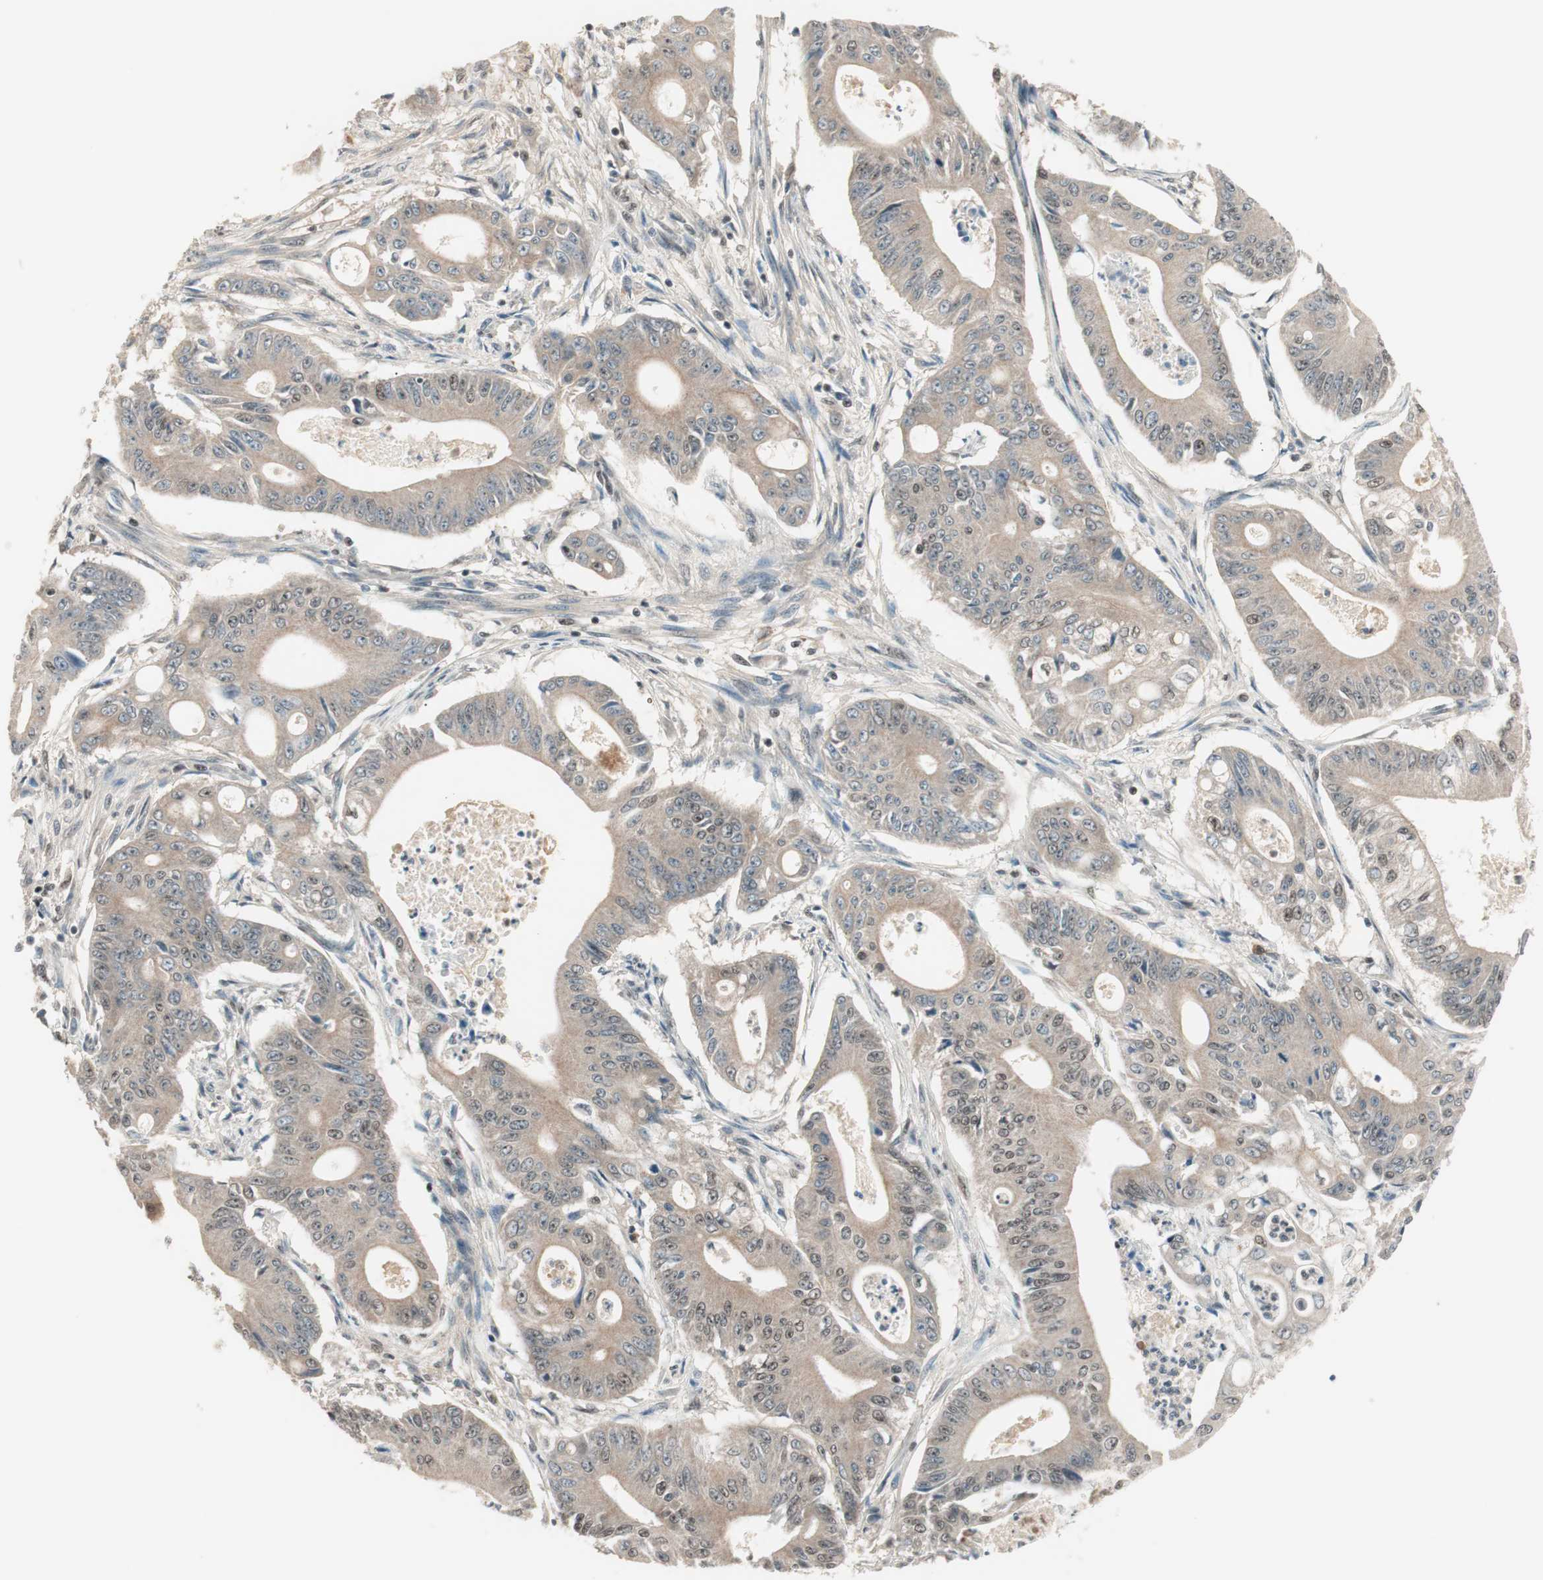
{"staining": {"intensity": "weak", "quantity": ">75%", "location": "cytoplasmic/membranous"}, "tissue": "pancreatic cancer", "cell_type": "Tumor cells", "image_type": "cancer", "snomed": [{"axis": "morphology", "description": "Normal tissue, NOS"}, {"axis": "topography", "description": "Lymph node"}], "caption": "Tumor cells reveal low levels of weak cytoplasmic/membranous positivity in approximately >75% of cells in pancreatic cancer. (DAB (3,3'-diaminobenzidine) IHC with brightfield microscopy, high magnification).", "gene": "NFRKB", "patient": {"sex": "male", "age": 62}}